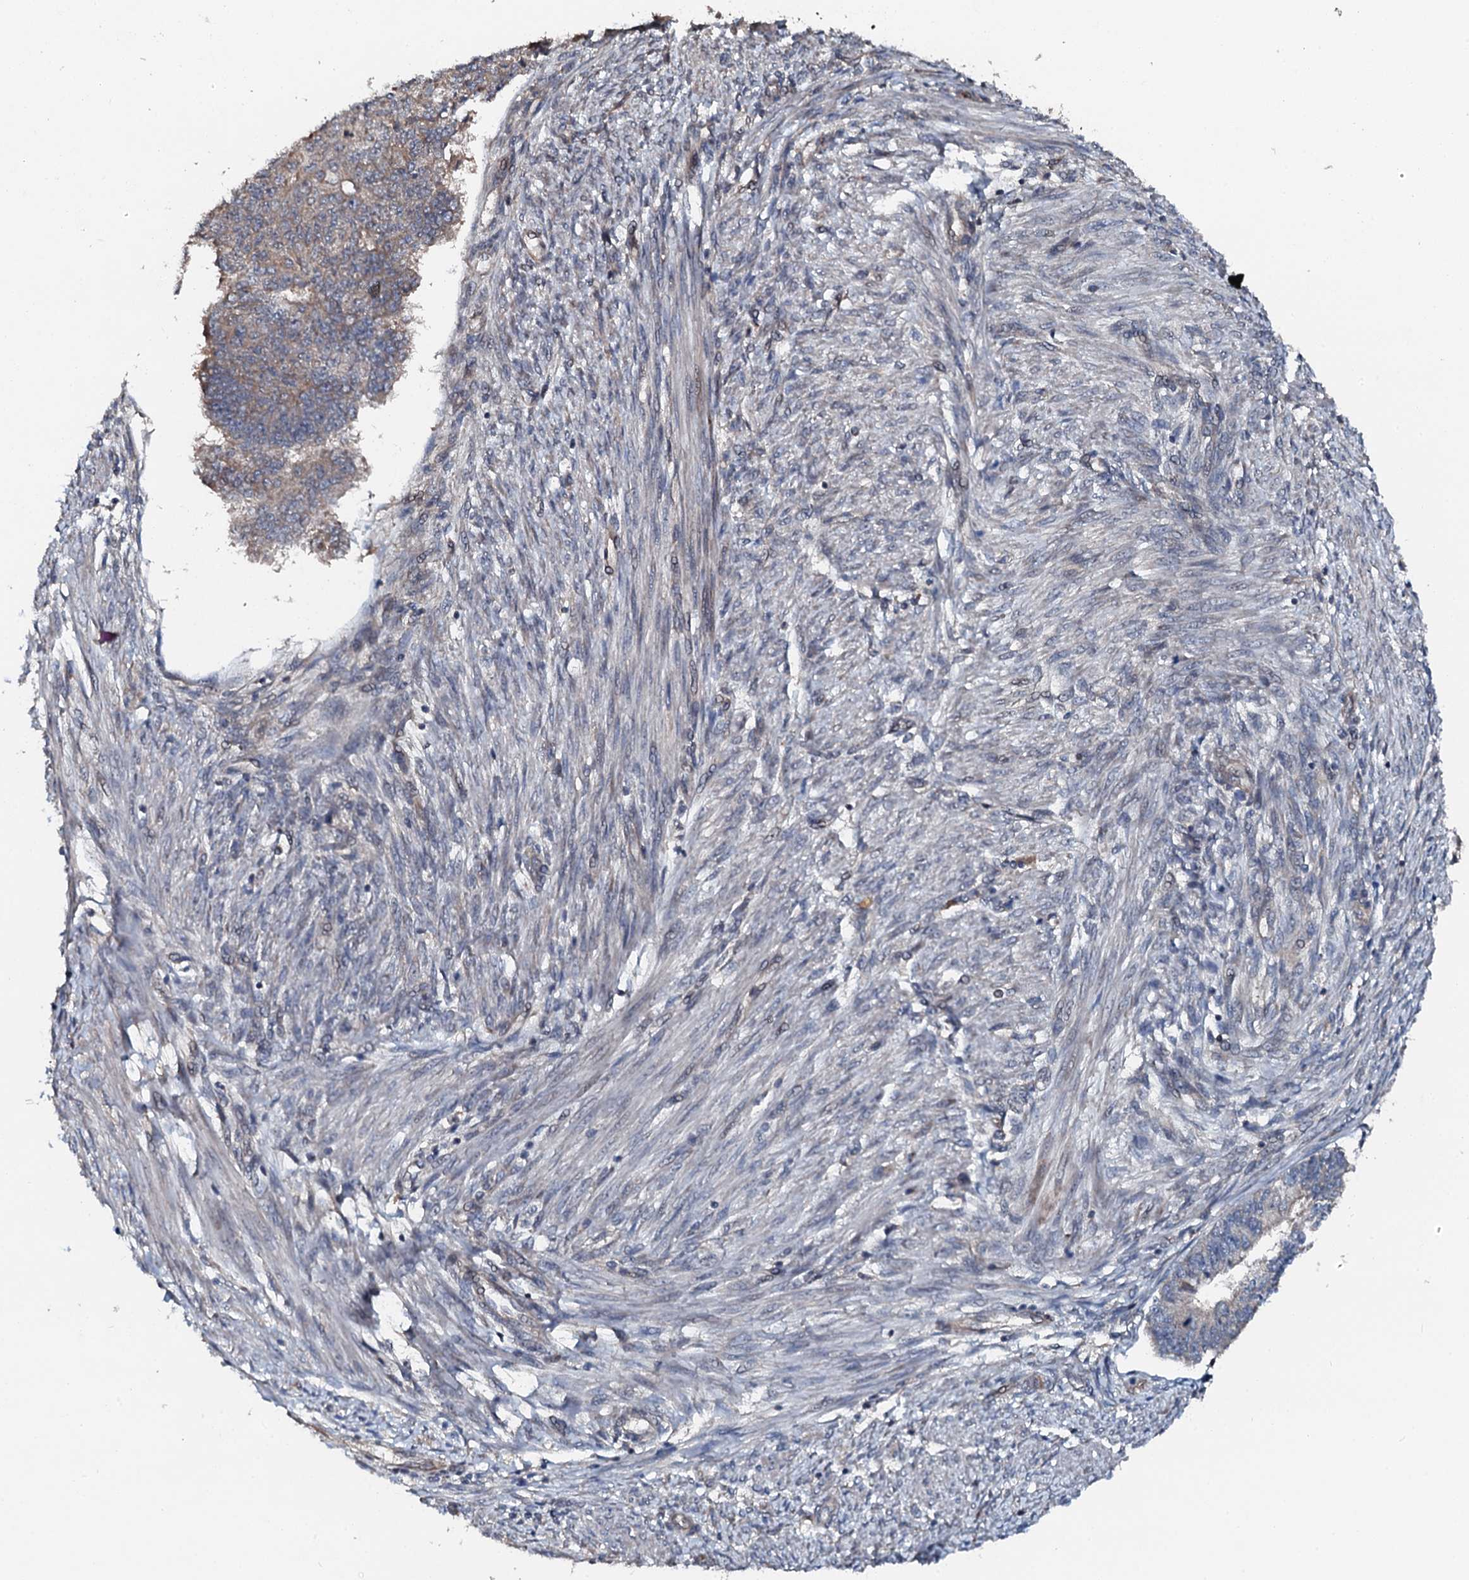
{"staining": {"intensity": "weak", "quantity": "<25%", "location": "cytoplasmic/membranous"}, "tissue": "endometrial cancer", "cell_type": "Tumor cells", "image_type": "cancer", "snomed": [{"axis": "morphology", "description": "Adenocarcinoma, NOS"}, {"axis": "topography", "description": "Endometrium"}], "caption": "IHC micrograph of human endometrial adenocarcinoma stained for a protein (brown), which reveals no expression in tumor cells.", "gene": "FLYWCH1", "patient": {"sex": "female", "age": 32}}